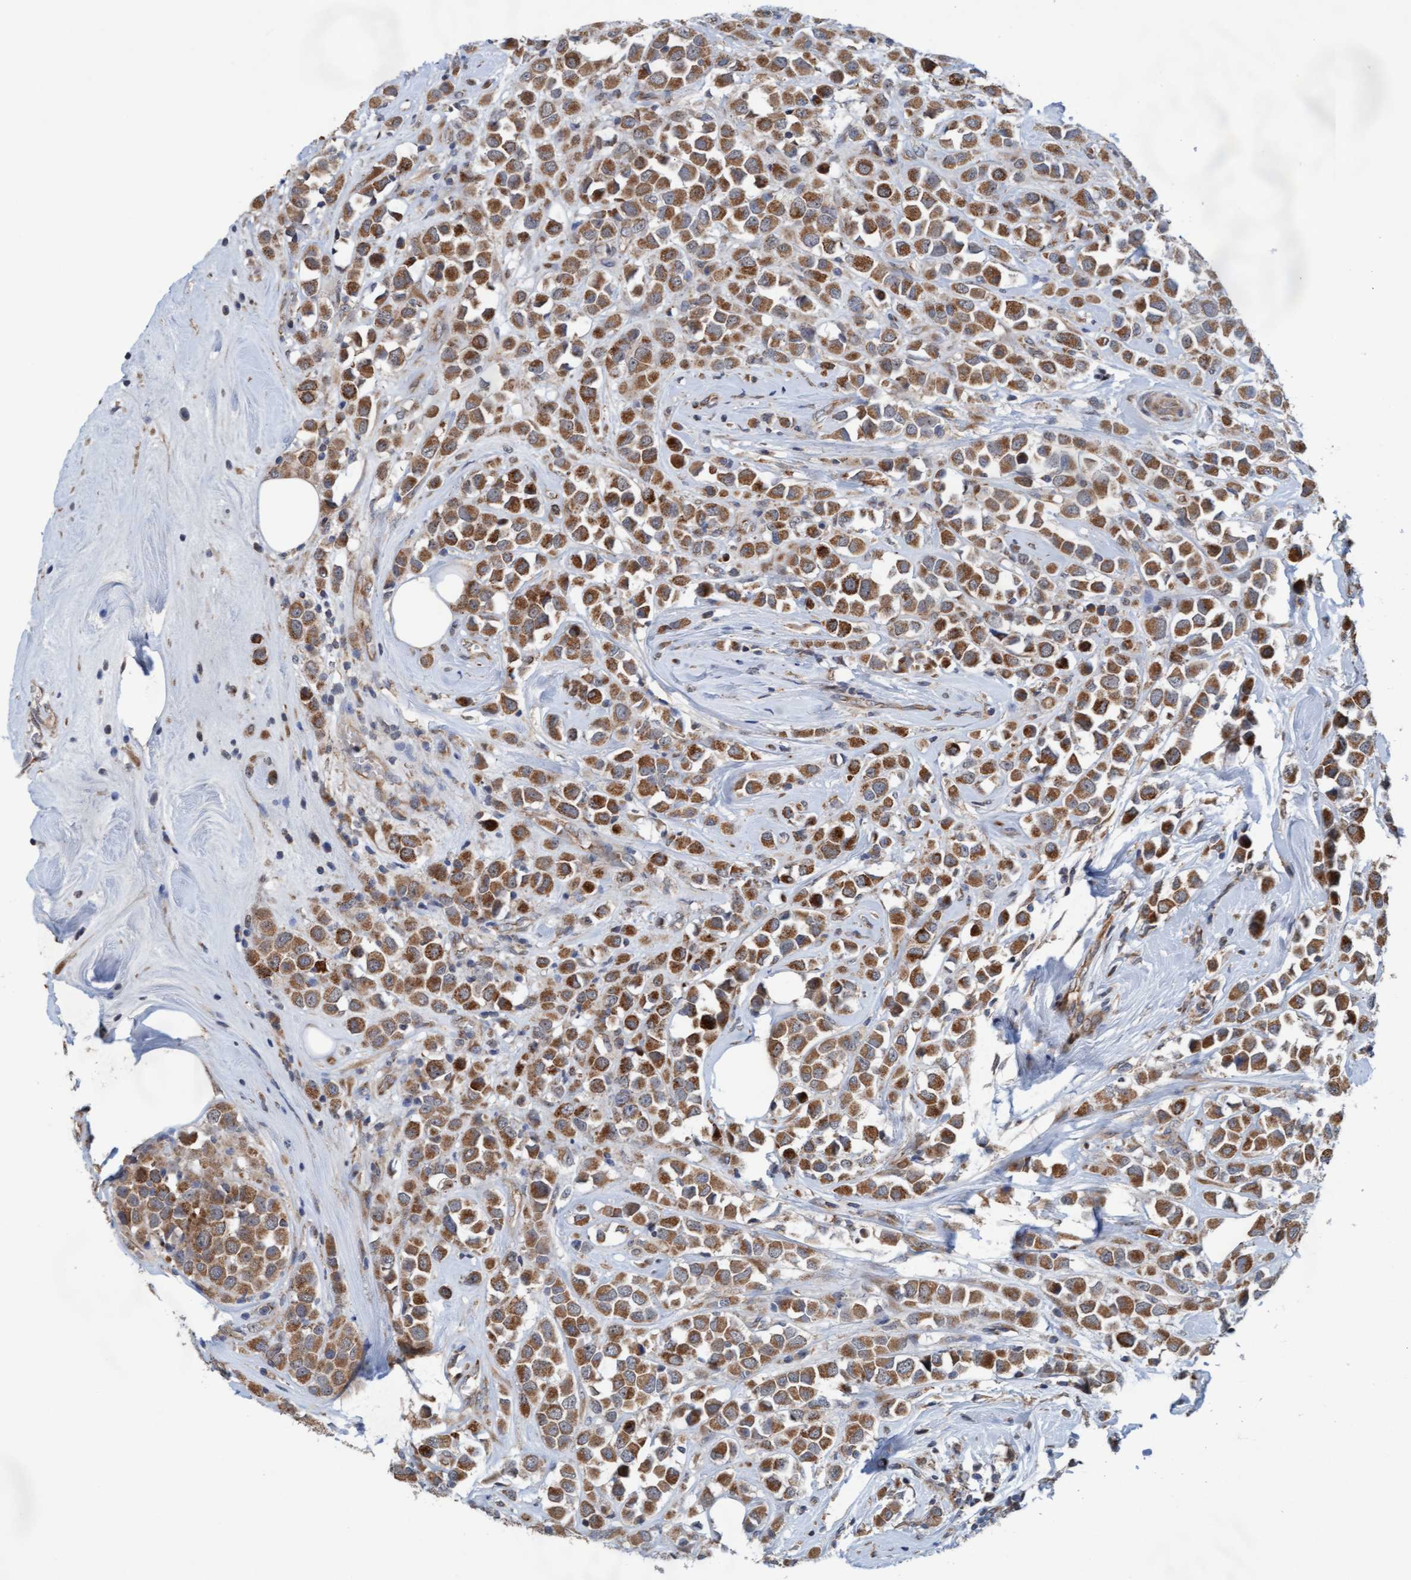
{"staining": {"intensity": "strong", "quantity": ">75%", "location": "cytoplasmic/membranous"}, "tissue": "breast cancer", "cell_type": "Tumor cells", "image_type": "cancer", "snomed": [{"axis": "morphology", "description": "Duct carcinoma"}, {"axis": "topography", "description": "Breast"}], "caption": "An immunohistochemistry micrograph of neoplastic tissue is shown. Protein staining in brown shows strong cytoplasmic/membranous positivity in invasive ductal carcinoma (breast) within tumor cells.", "gene": "ZNF566", "patient": {"sex": "female", "age": 61}}